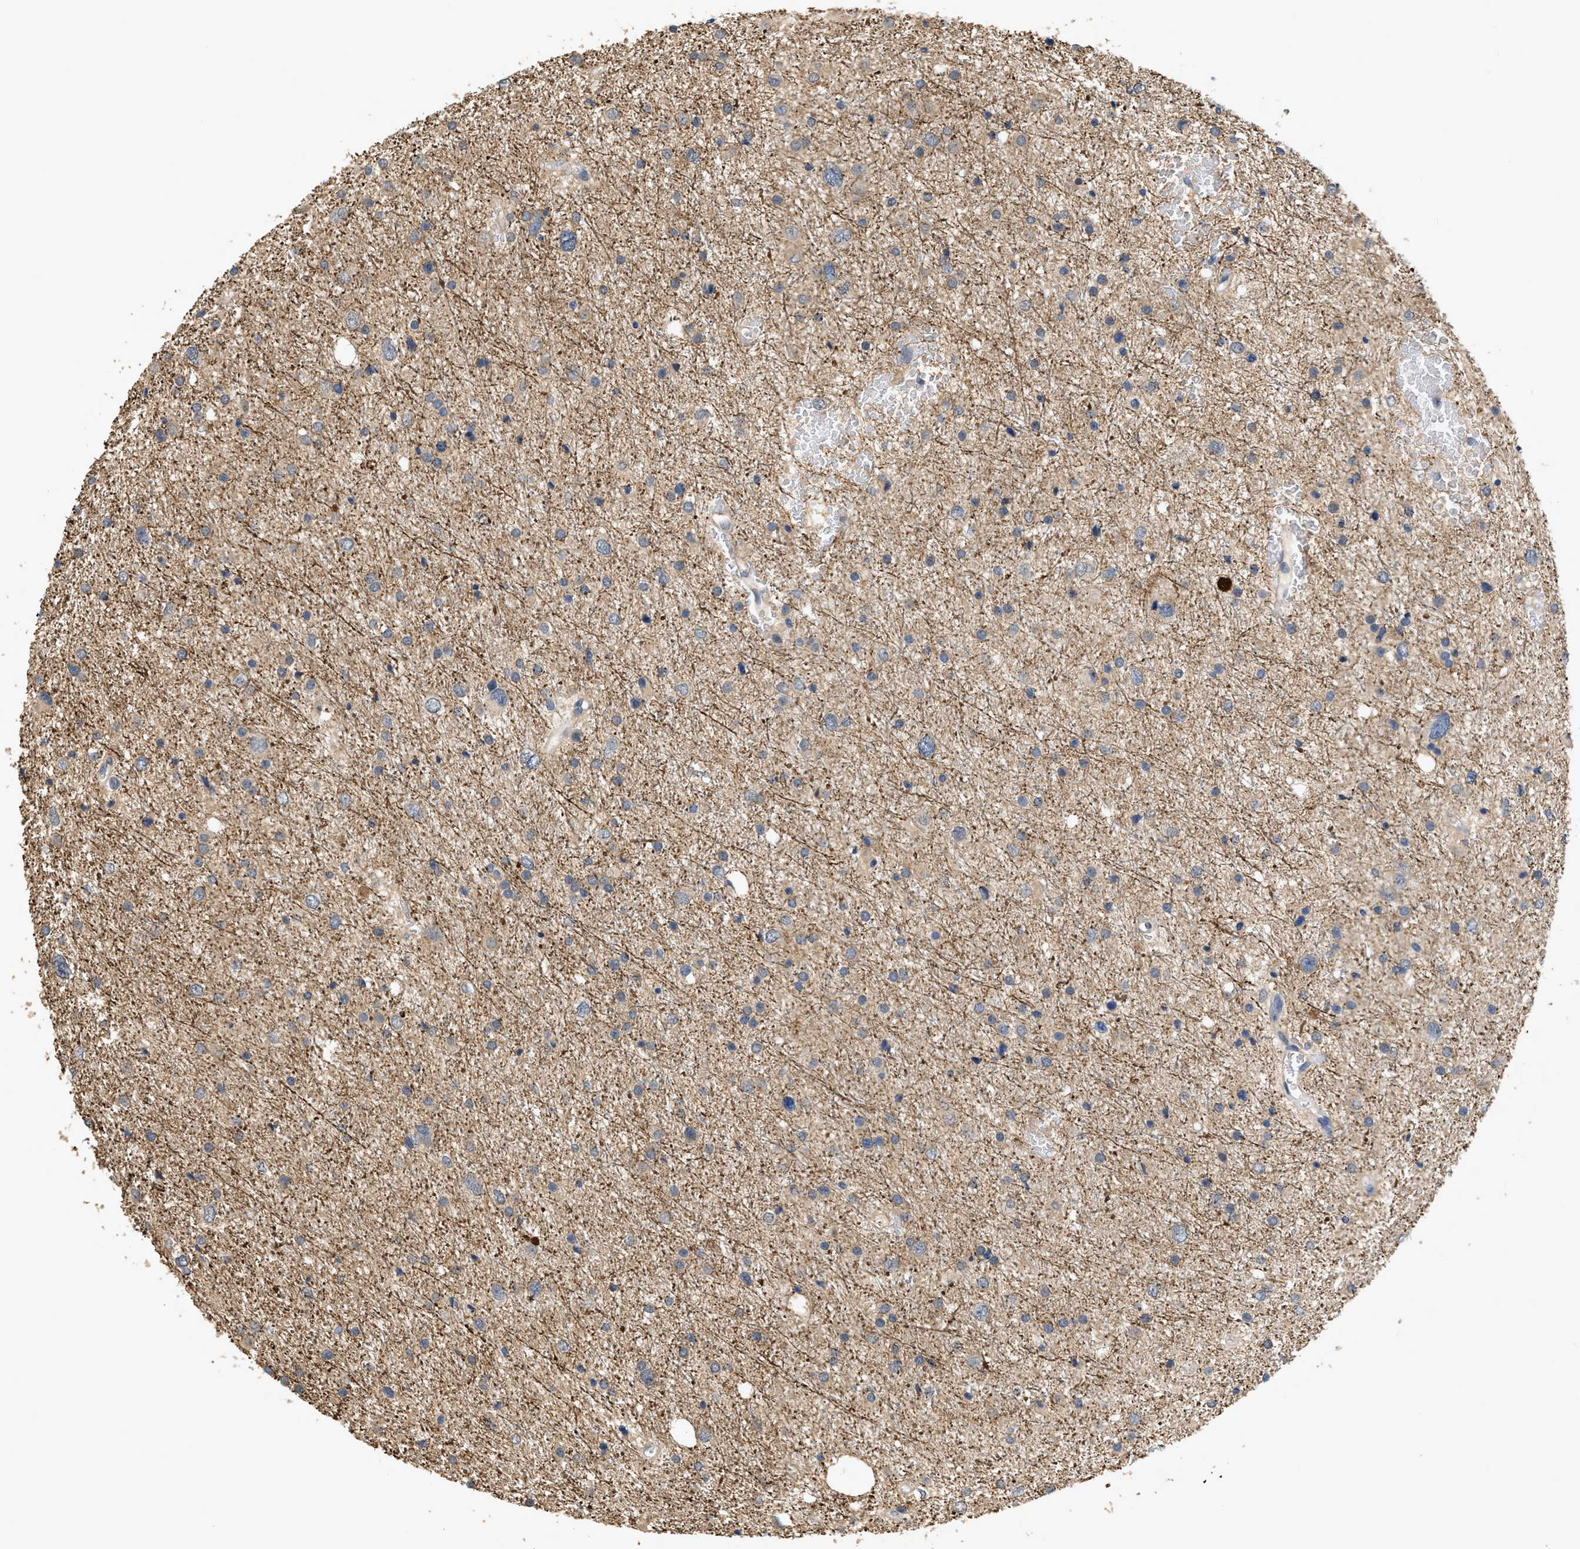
{"staining": {"intensity": "weak", "quantity": ">75%", "location": "cytoplasmic/membranous"}, "tissue": "glioma", "cell_type": "Tumor cells", "image_type": "cancer", "snomed": [{"axis": "morphology", "description": "Glioma, malignant, Low grade"}, {"axis": "topography", "description": "Brain"}], "caption": "Tumor cells show low levels of weak cytoplasmic/membranous staining in about >75% of cells in malignant low-grade glioma.", "gene": "CRYM", "patient": {"sex": "female", "age": 37}}